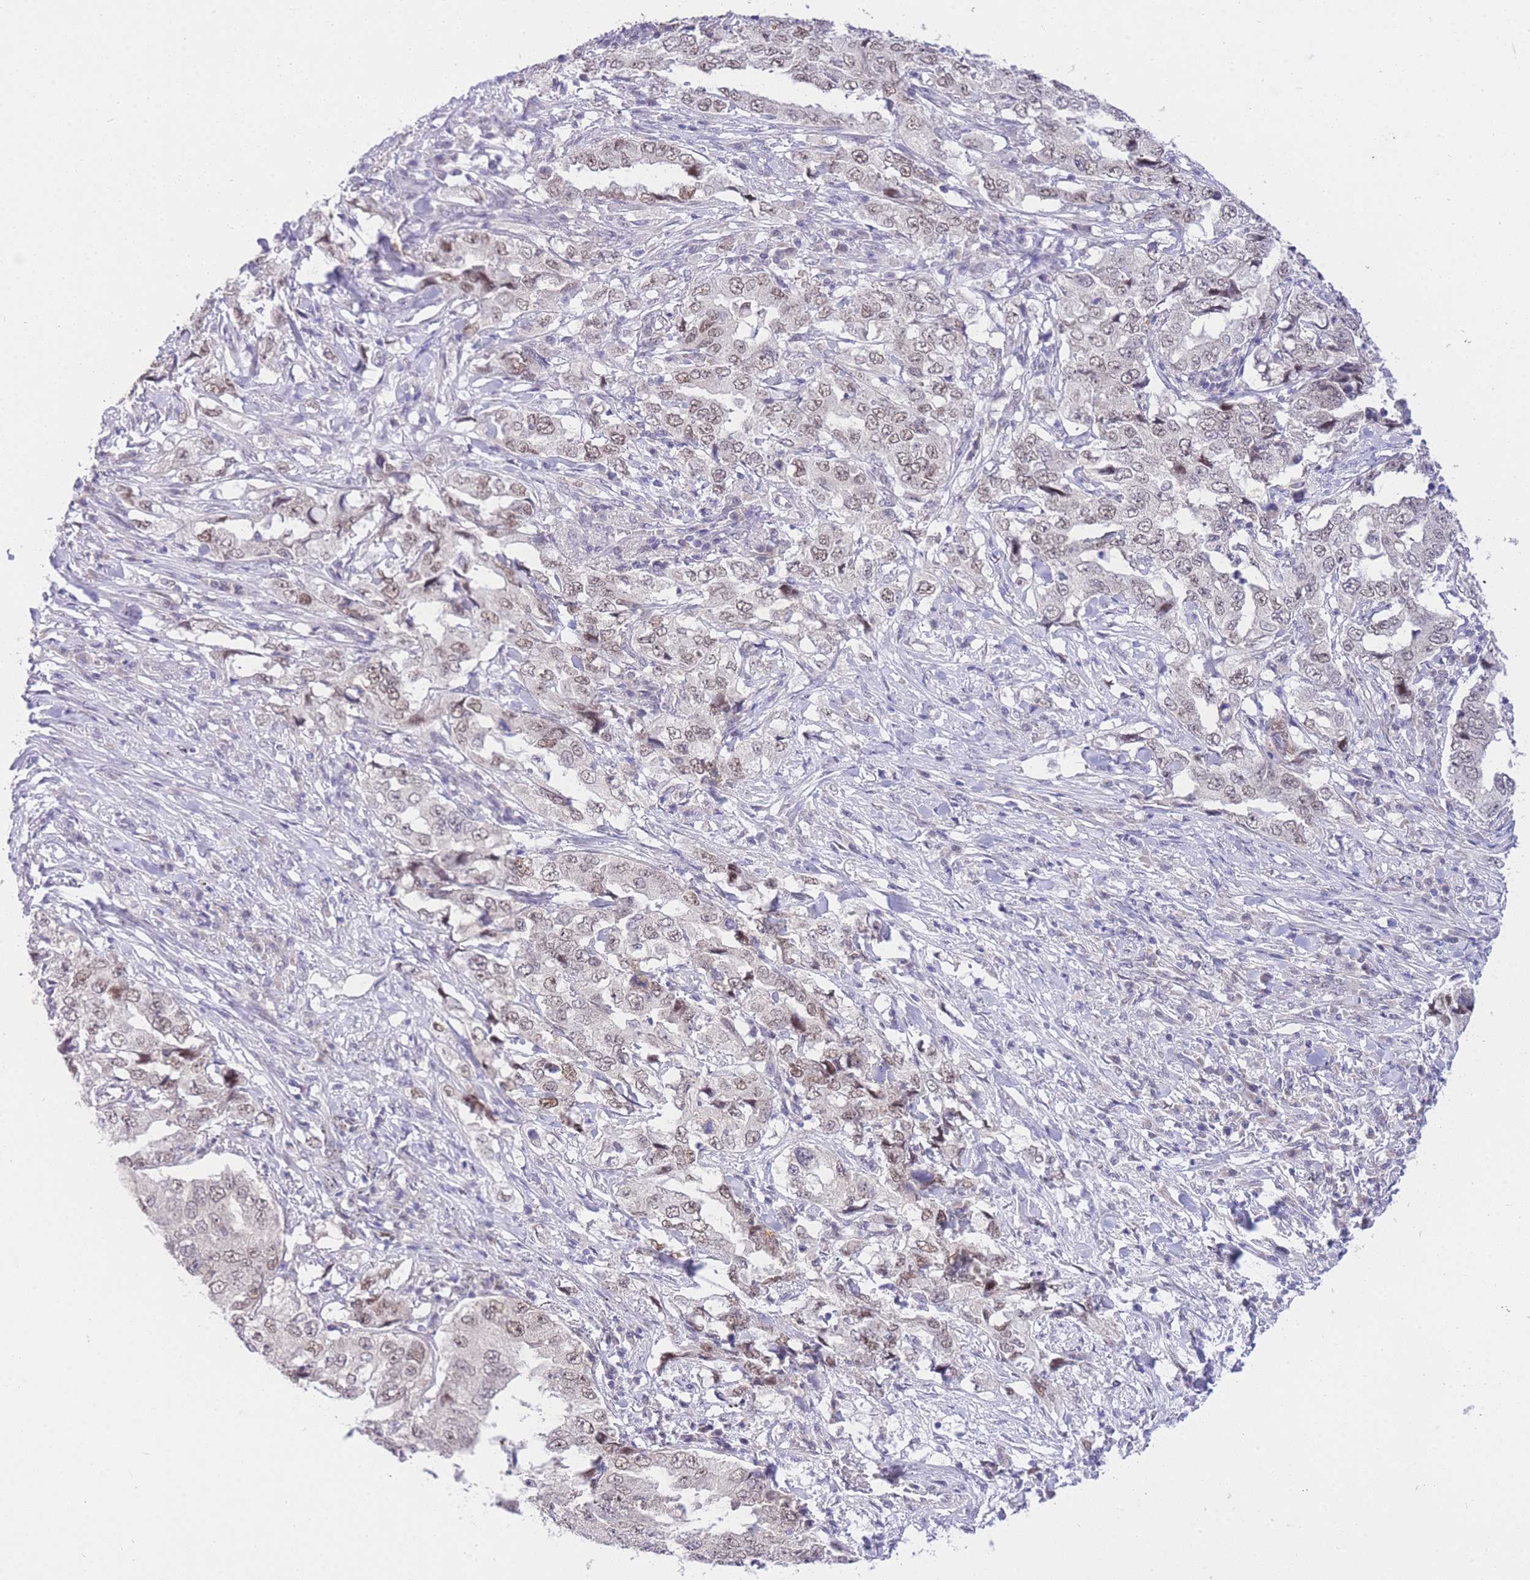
{"staining": {"intensity": "weak", "quantity": ">75%", "location": "nuclear"}, "tissue": "lung cancer", "cell_type": "Tumor cells", "image_type": "cancer", "snomed": [{"axis": "morphology", "description": "Adenocarcinoma, NOS"}, {"axis": "topography", "description": "Lung"}], "caption": "Protein expression analysis of lung cancer (adenocarcinoma) shows weak nuclear positivity in approximately >75% of tumor cells.", "gene": "UBXN7", "patient": {"sex": "female", "age": 51}}